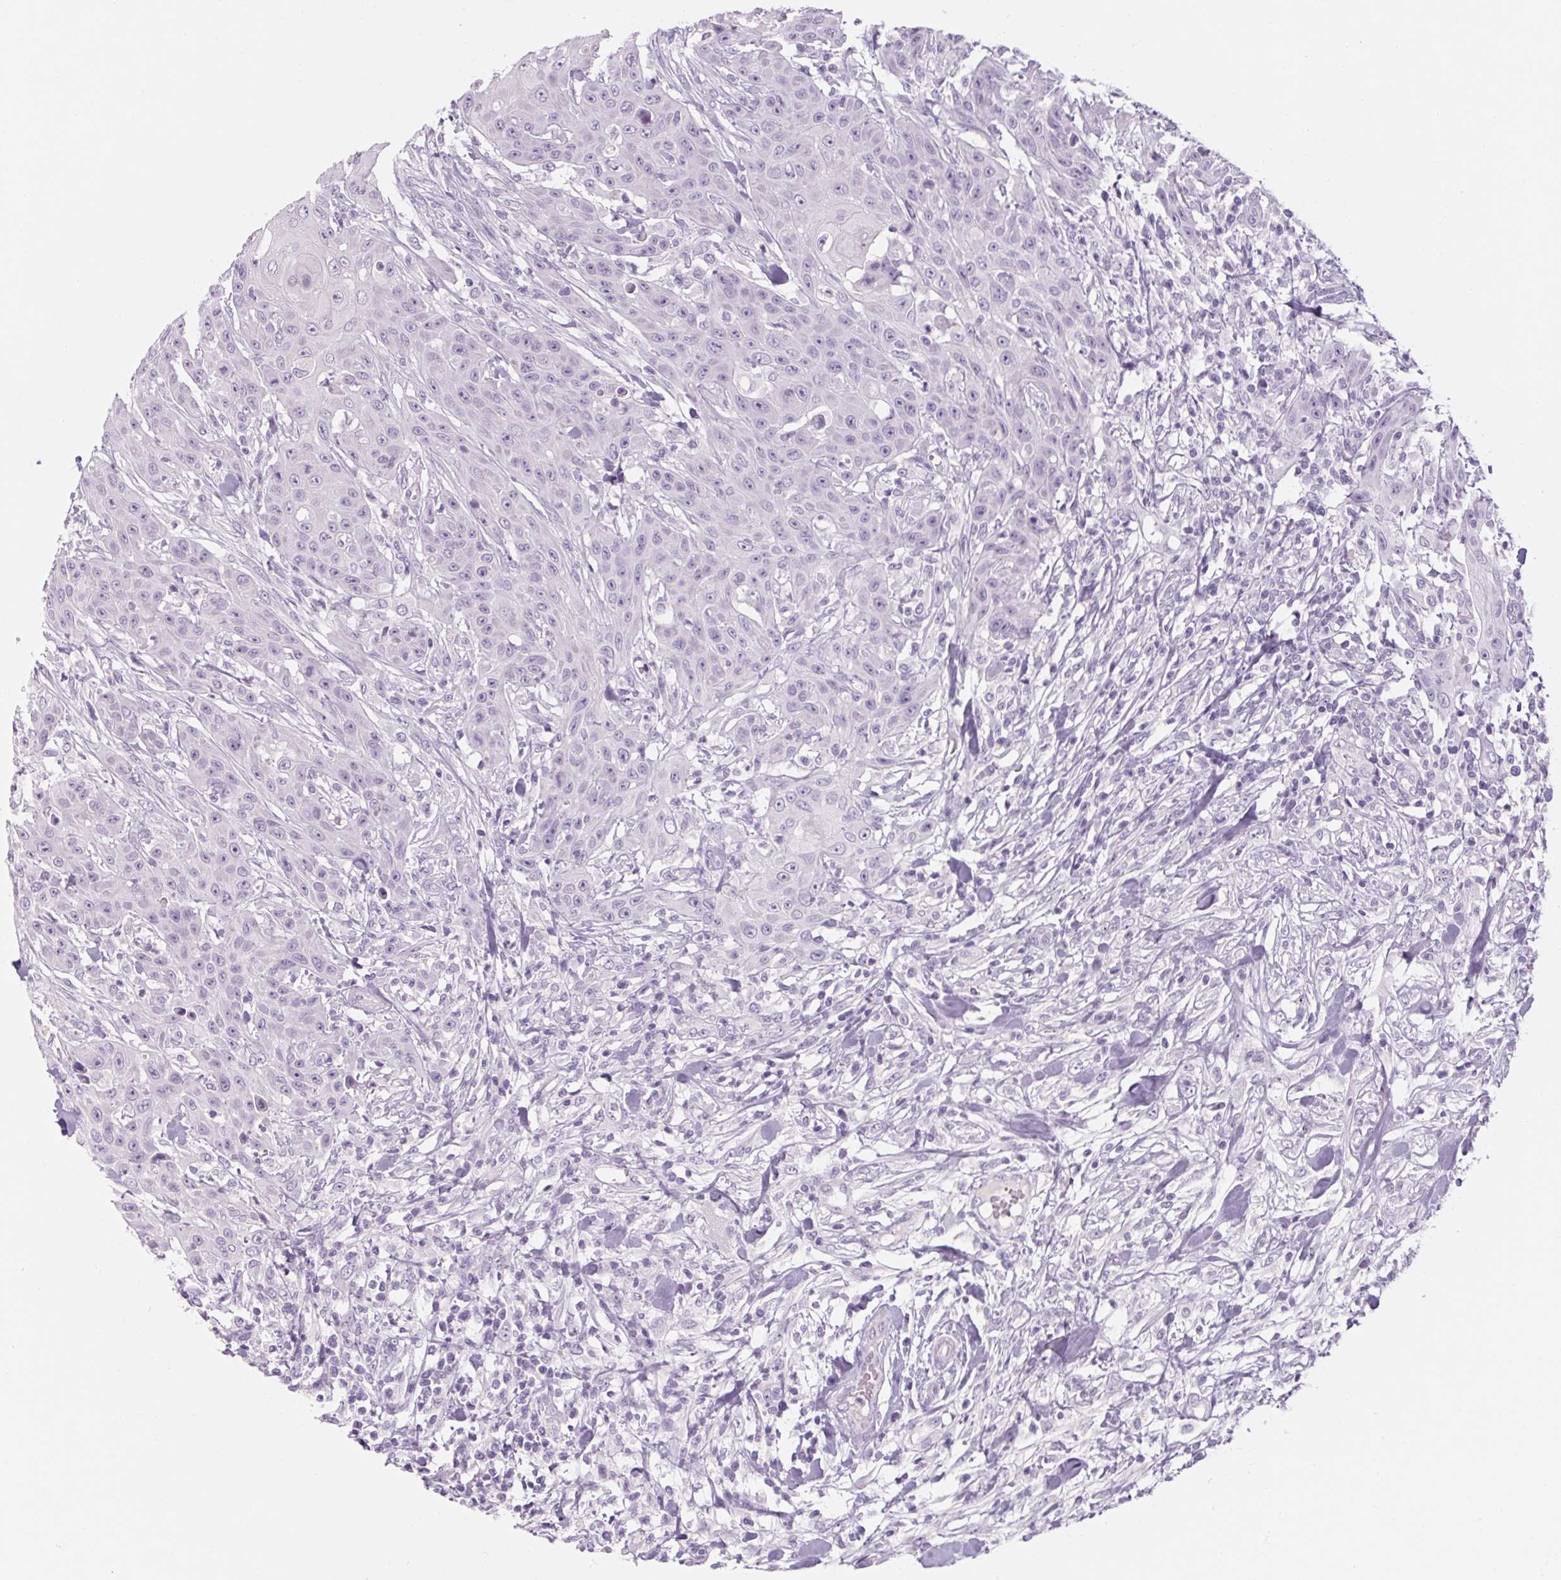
{"staining": {"intensity": "negative", "quantity": "none", "location": "none"}, "tissue": "head and neck cancer", "cell_type": "Tumor cells", "image_type": "cancer", "snomed": [{"axis": "morphology", "description": "Squamous cell carcinoma, NOS"}, {"axis": "topography", "description": "Oral tissue"}, {"axis": "topography", "description": "Head-Neck"}], "caption": "Immunohistochemistry (IHC) micrograph of neoplastic tissue: head and neck cancer stained with DAB (3,3'-diaminobenzidine) displays no significant protein staining in tumor cells. (Immunohistochemistry, brightfield microscopy, high magnification).", "gene": "RPTN", "patient": {"sex": "female", "age": 55}}